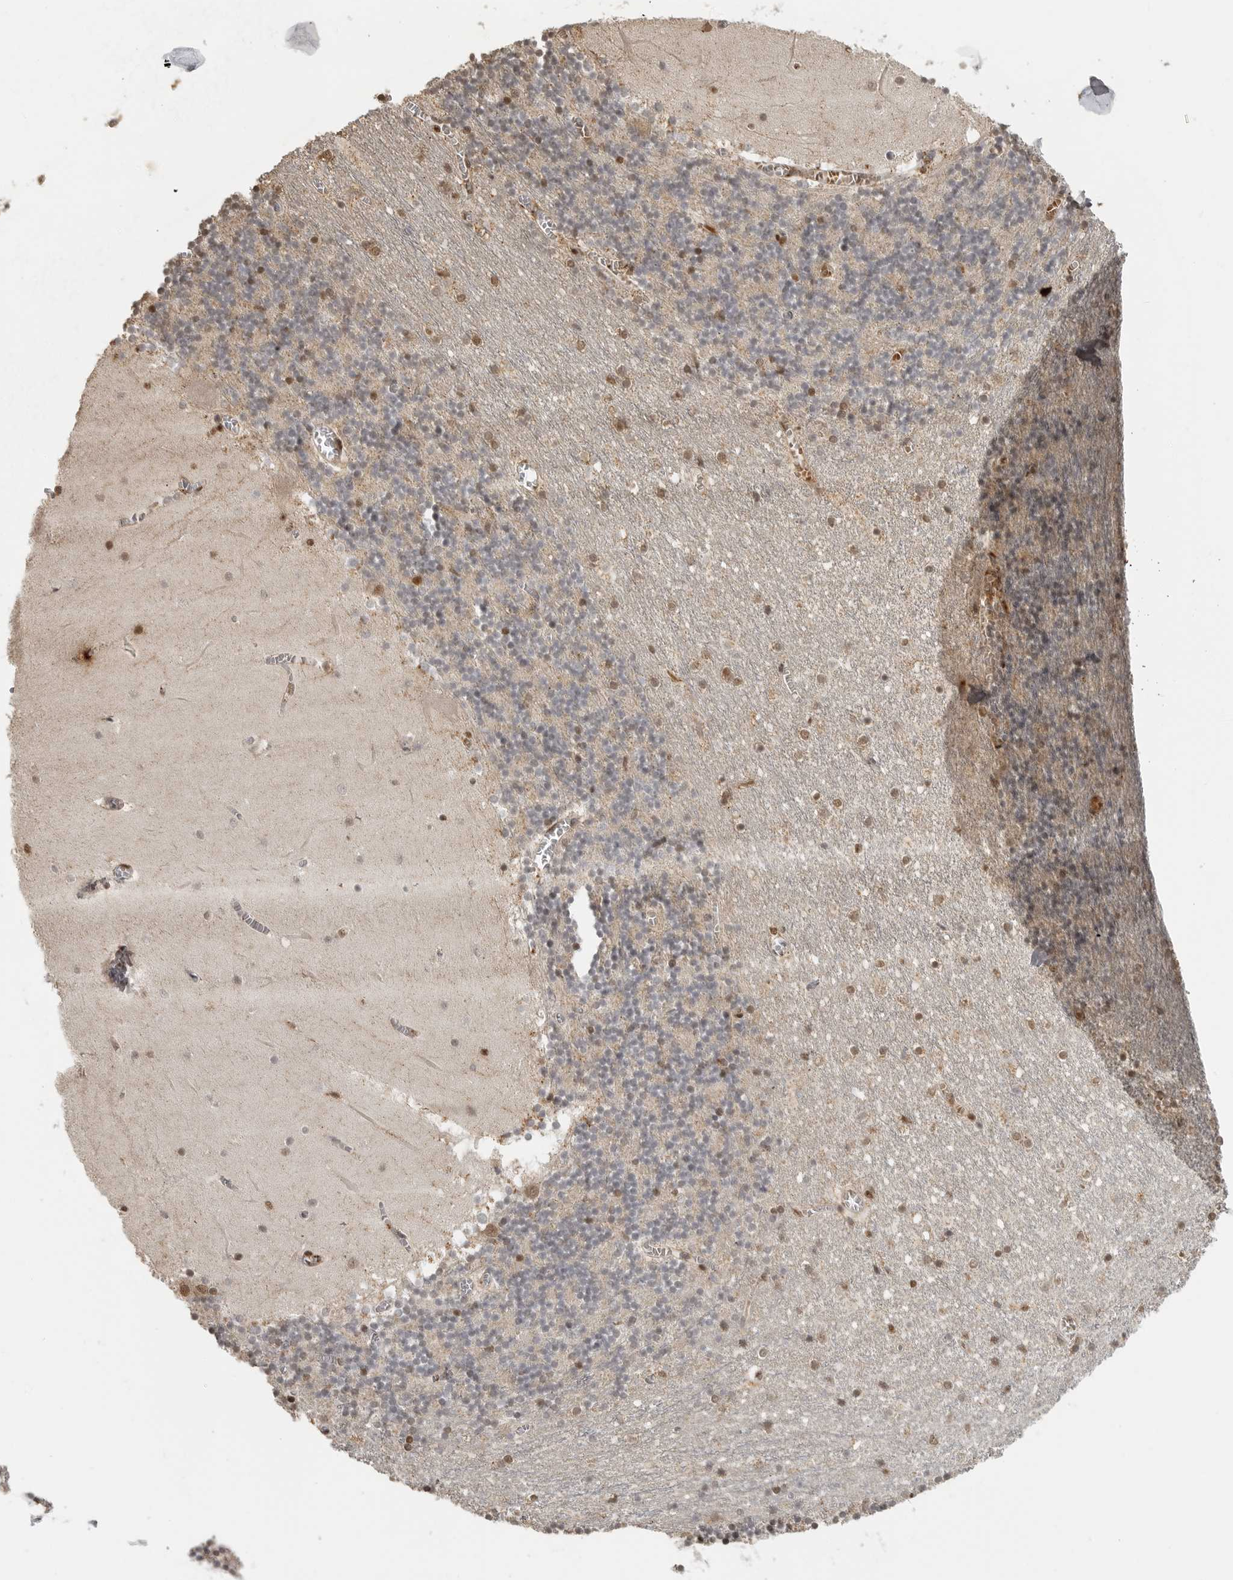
{"staining": {"intensity": "moderate", "quantity": ">75%", "location": "nuclear"}, "tissue": "cerebellum", "cell_type": "Cells in granular layer", "image_type": "normal", "snomed": [{"axis": "morphology", "description": "Normal tissue, NOS"}, {"axis": "topography", "description": "Cerebellum"}], "caption": "Immunohistochemical staining of unremarkable cerebellum displays >75% levels of moderate nuclear protein positivity in approximately >75% of cells in granular layer.", "gene": "CLOCK", "patient": {"sex": "female", "age": 28}}